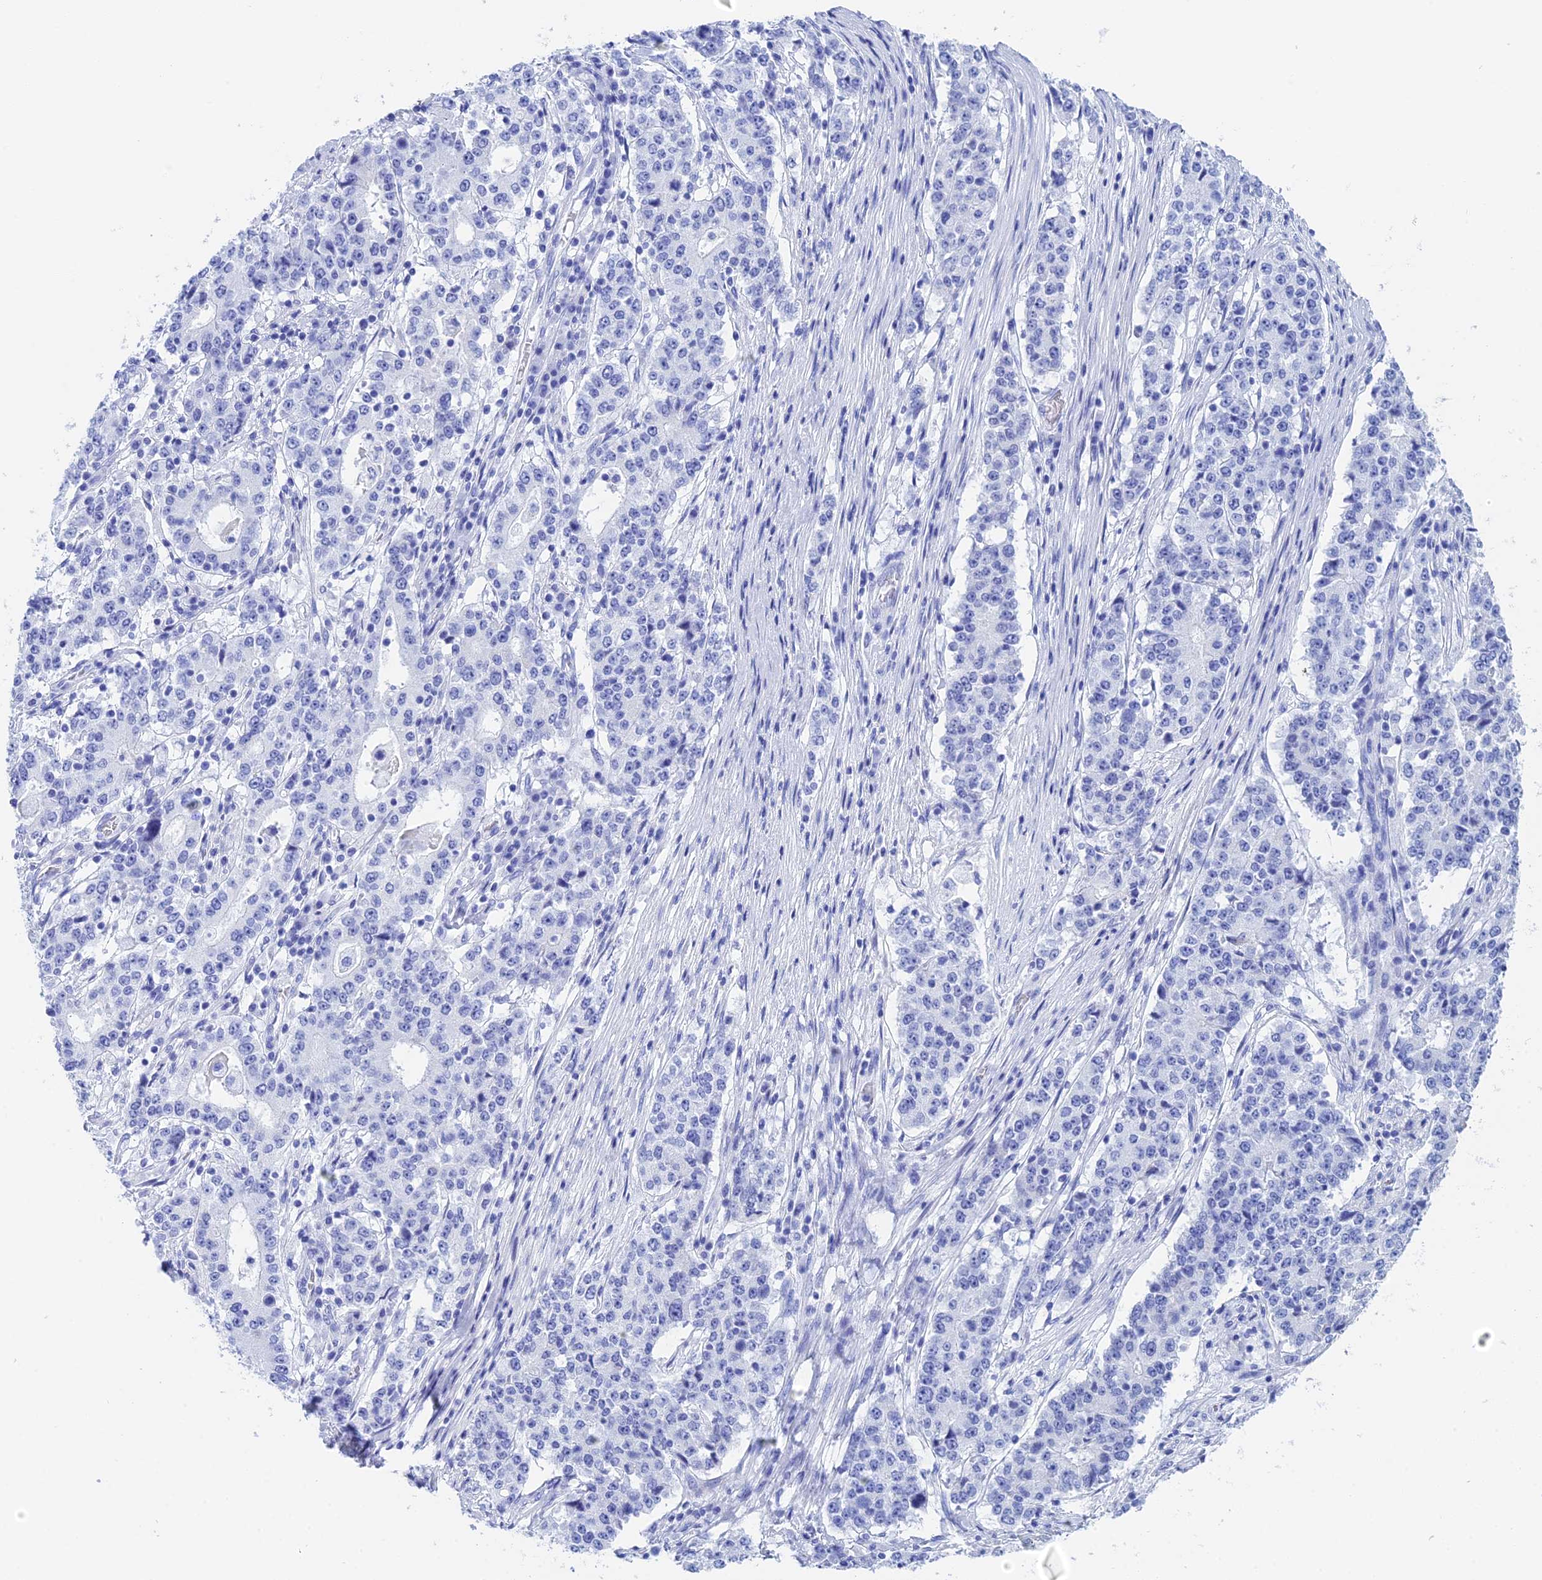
{"staining": {"intensity": "negative", "quantity": "none", "location": "none"}, "tissue": "stomach cancer", "cell_type": "Tumor cells", "image_type": "cancer", "snomed": [{"axis": "morphology", "description": "Adenocarcinoma, NOS"}, {"axis": "topography", "description": "Stomach"}], "caption": "Immunohistochemistry of human stomach cancer (adenocarcinoma) demonstrates no staining in tumor cells.", "gene": "TEX101", "patient": {"sex": "male", "age": 59}}